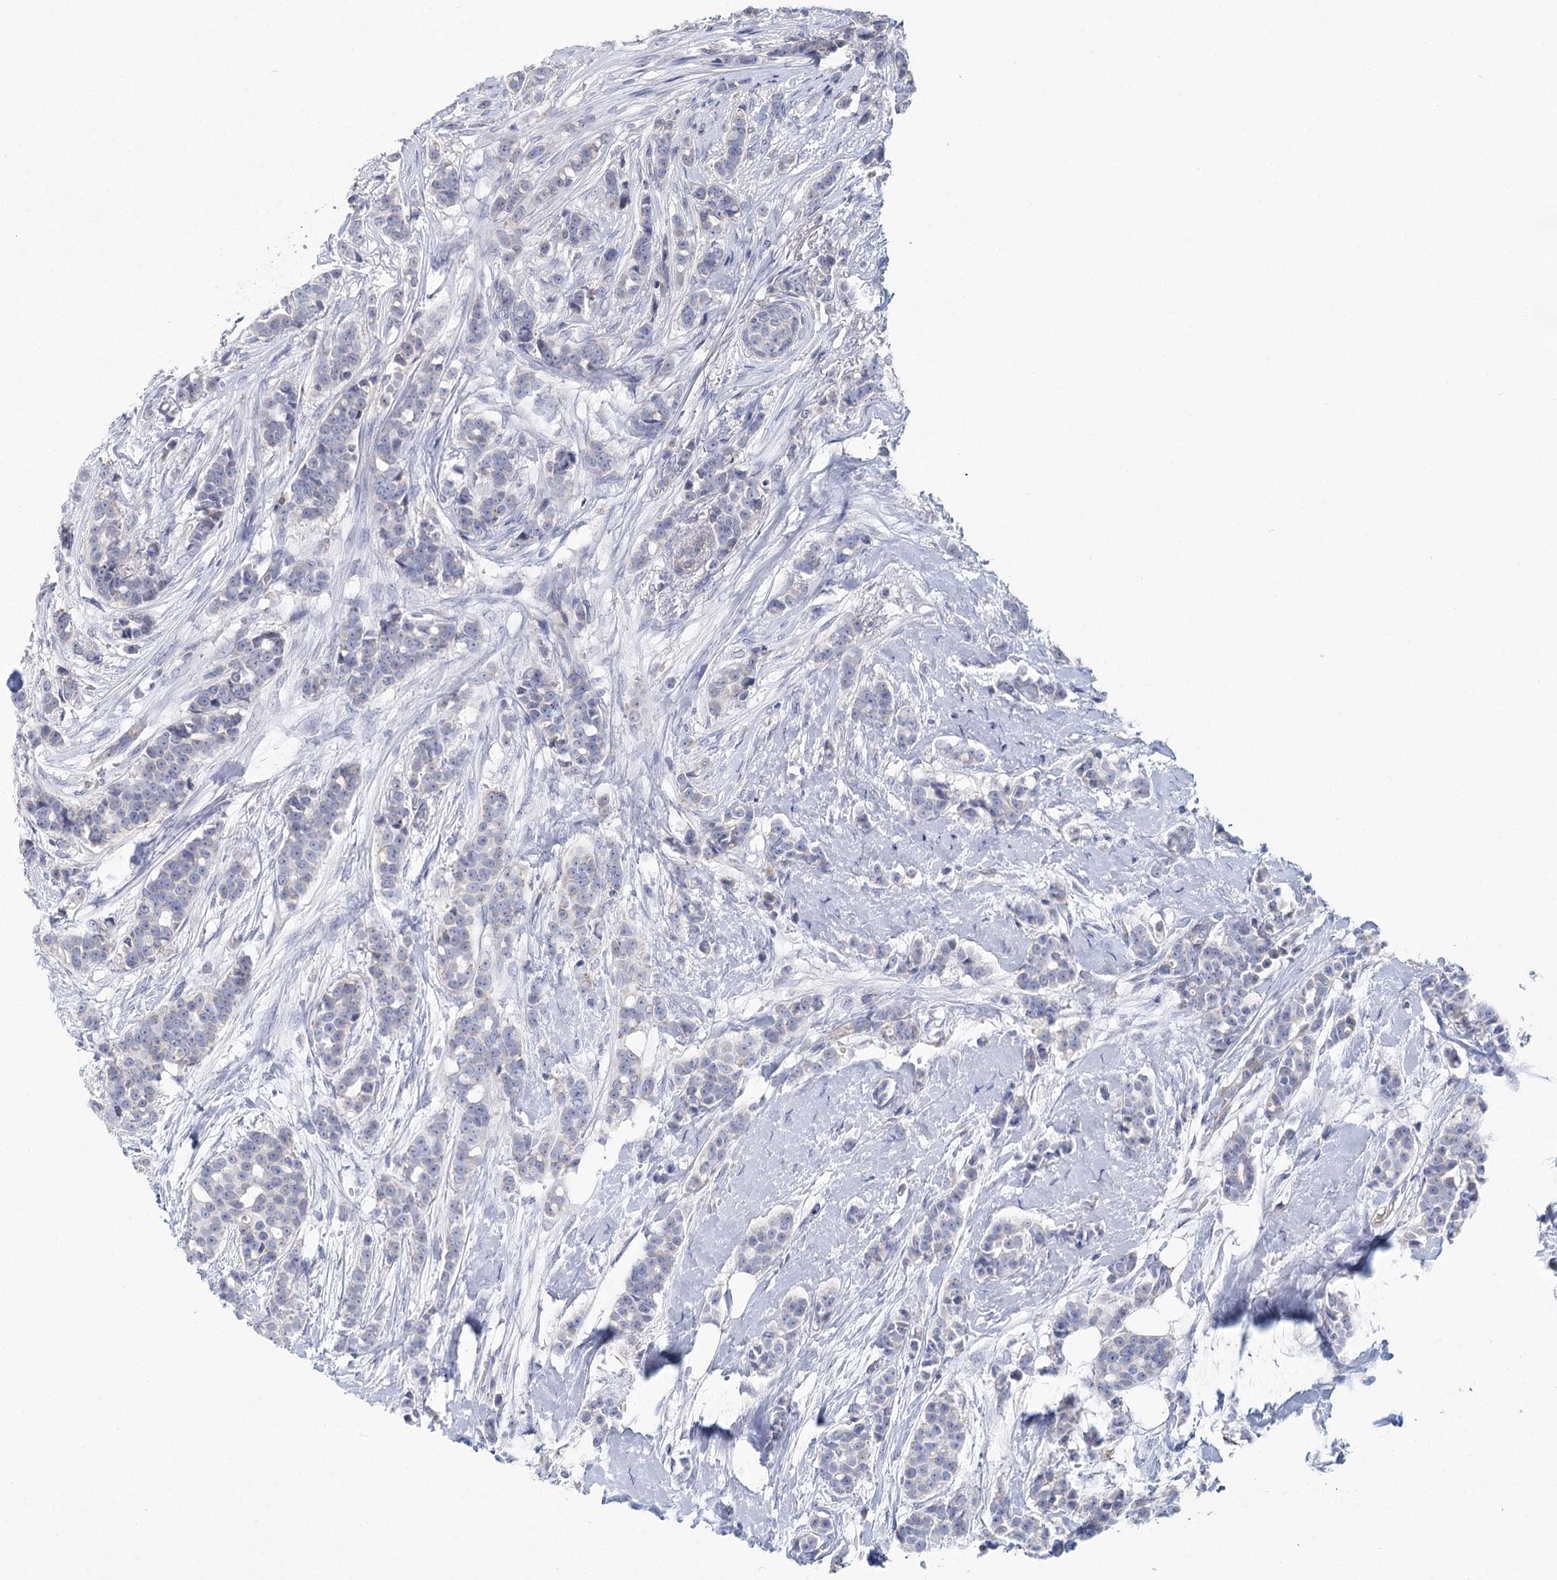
{"staining": {"intensity": "weak", "quantity": "25%-75%", "location": "cytoplasmic/membranous"}, "tissue": "breast cancer", "cell_type": "Tumor cells", "image_type": "cancer", "snomed": [{"axis": "morphology", "description": "Lobular carcinoma"}, {"axis": "topography", "description": "Breast"}], "caption": "Lobular carcinoma (breast) stained with a protein marker demonstrates weak staining in tumor cells.", "gene": "ARHGAP44", "patient": {"sex": "female", "age": 51}}